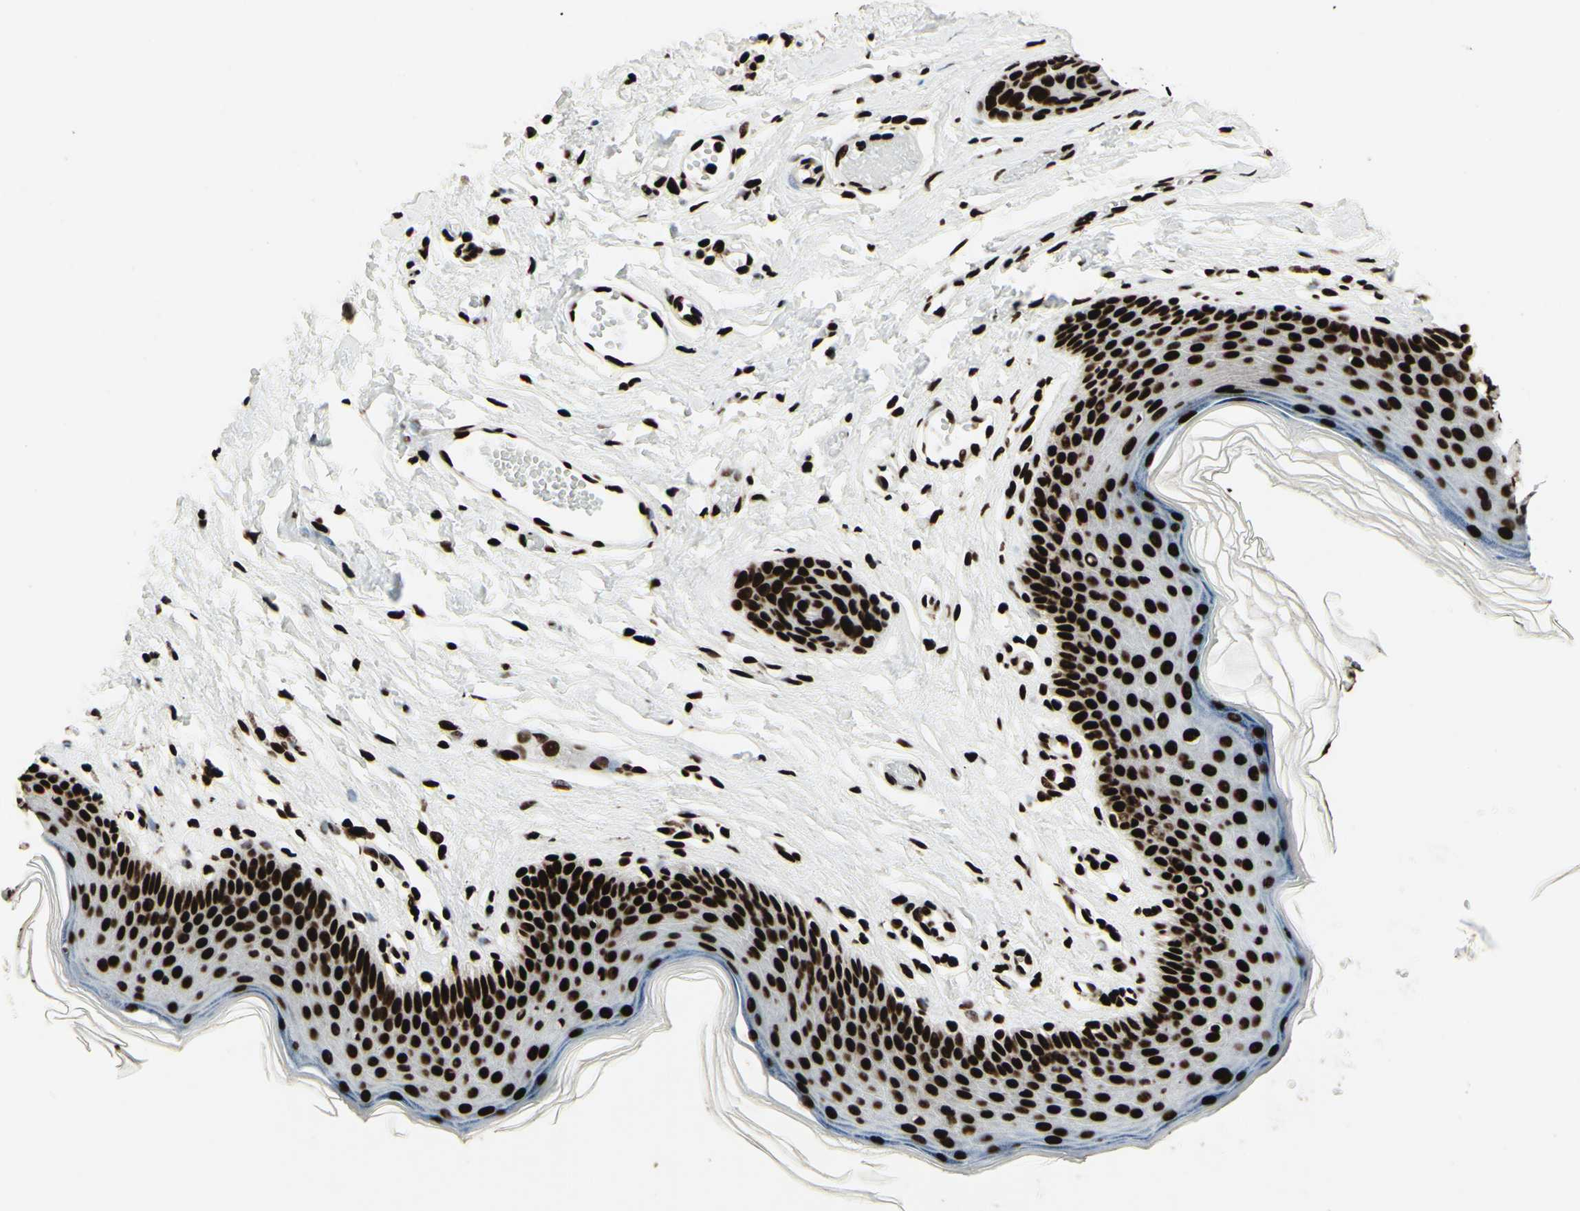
{"staining": {"intensity": "strong", "quantity": ">75%", "location": "nuclear"}, "tissue": "skin", "cell_type": "Epidermal cells", "image_type": "normal", "snomed": [{"axis": "morphology", "description": "Normal tissue, NOS"}, {"axis": "morphology", "description": "Inflammation, NOS"}, {"axis": "topography", "description": "Vulva"}], "caption": "Immunohistochemical staining of benign human skin shows strong nuclear protein expression in about >75% of epidermal cells.", "gene": "U2AF2", "patient": {"sex": "female", "age": 84}}